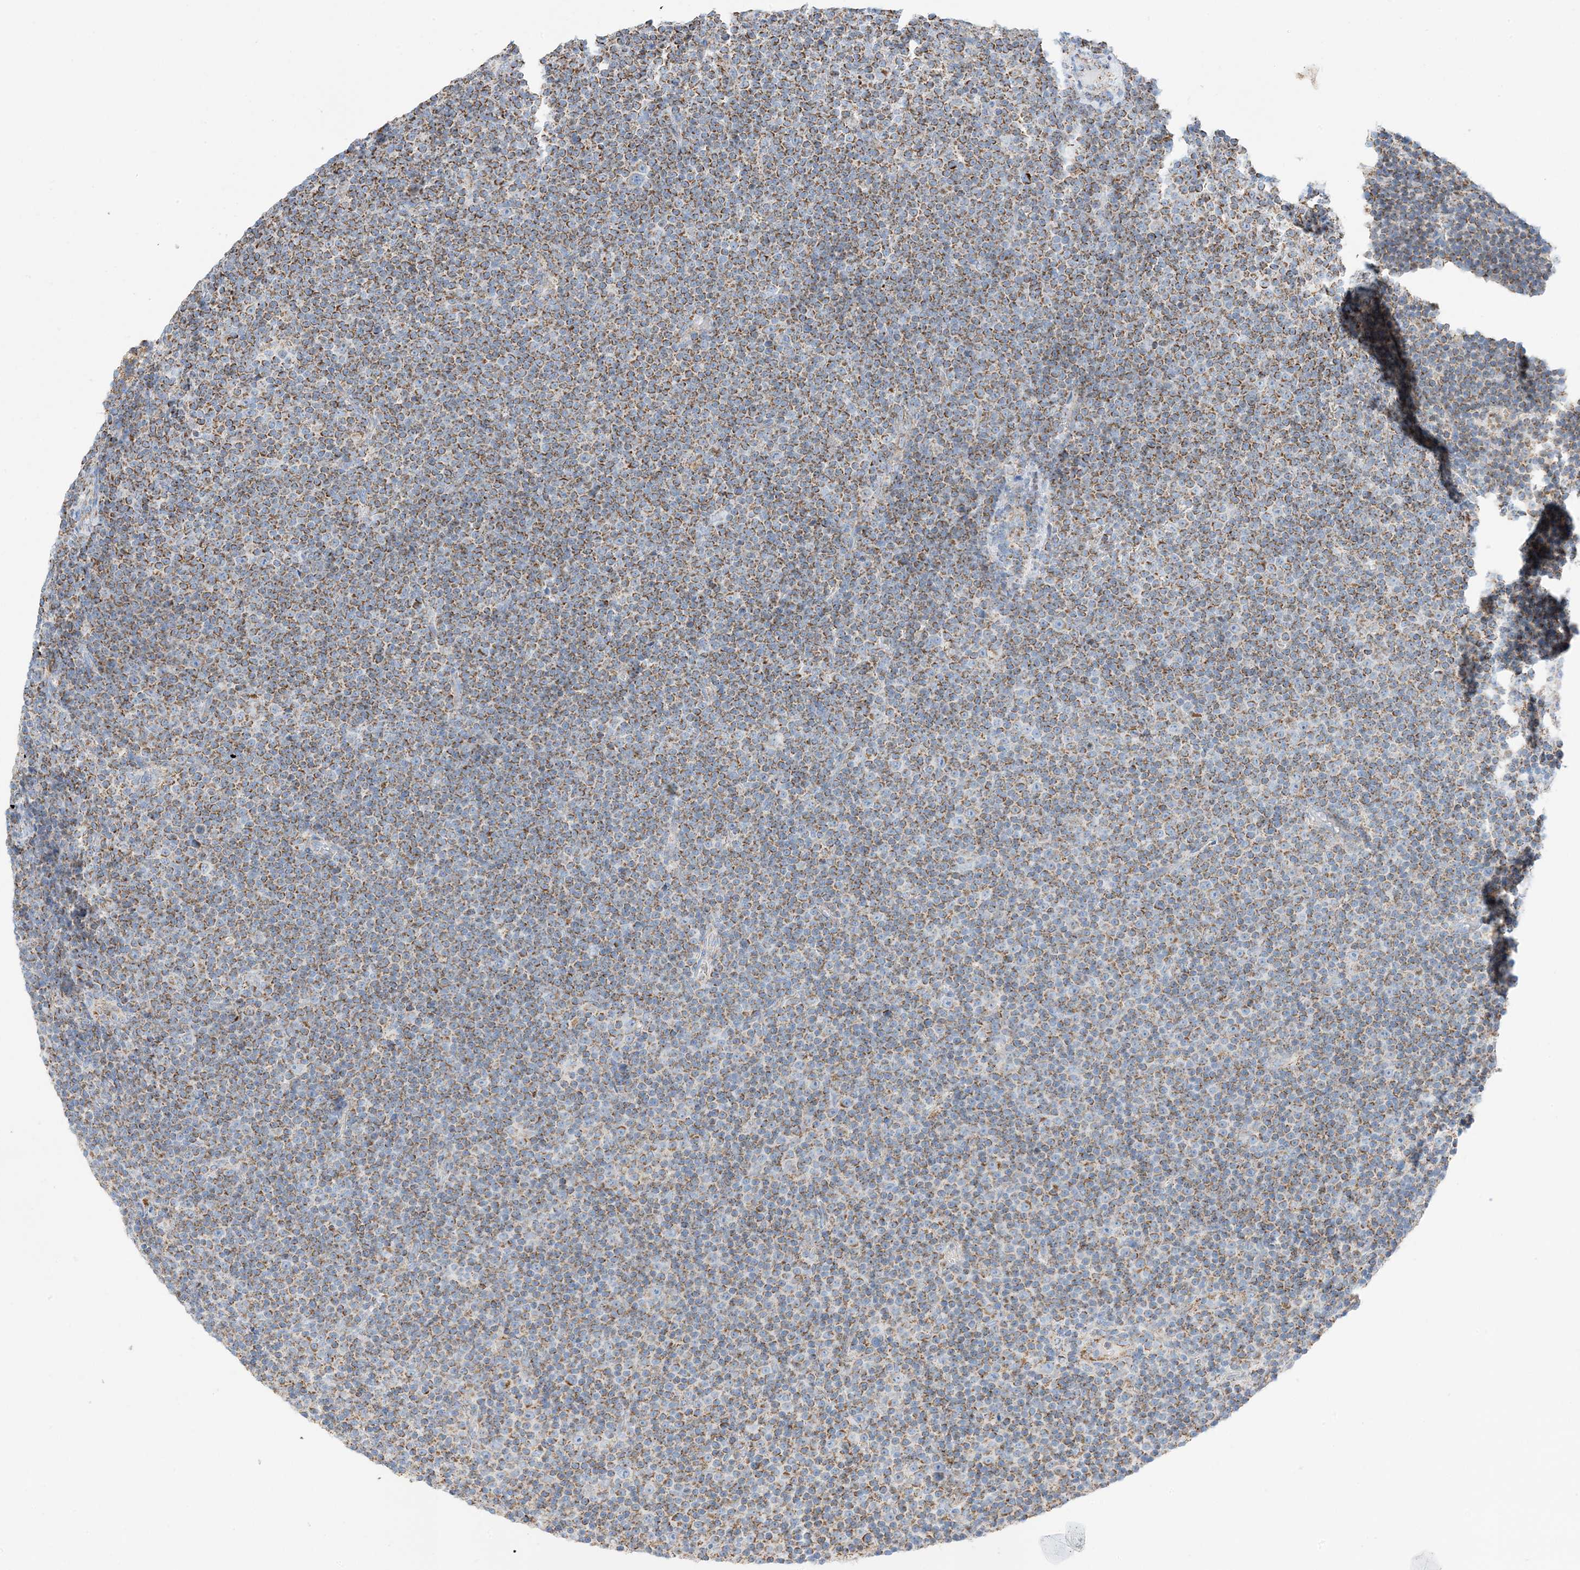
{"staining": {"intensity": "strong", "quantity": ">75%", "location": "cytoplasmic/membranous"}, "tissue": "lymphoma", "cell_type": "Tumor cells", "image_type": "cancer", "snomed": [{"axis": "morphology", "description": "Malignant lymphoma, non-Hodgkin's type, Low grade"}, {"axis": "topography", "description": "Lymph node"}], "caption": "Immunohistochemical staining of low-grade malignant lymphoma, non-Hodgkin's type reveals high levels of strong cytoplasmic/membranous staining in about >75% of tumor cells.", "gene": "CAPN13", "patient": {"sex": "female", "age": 67}}